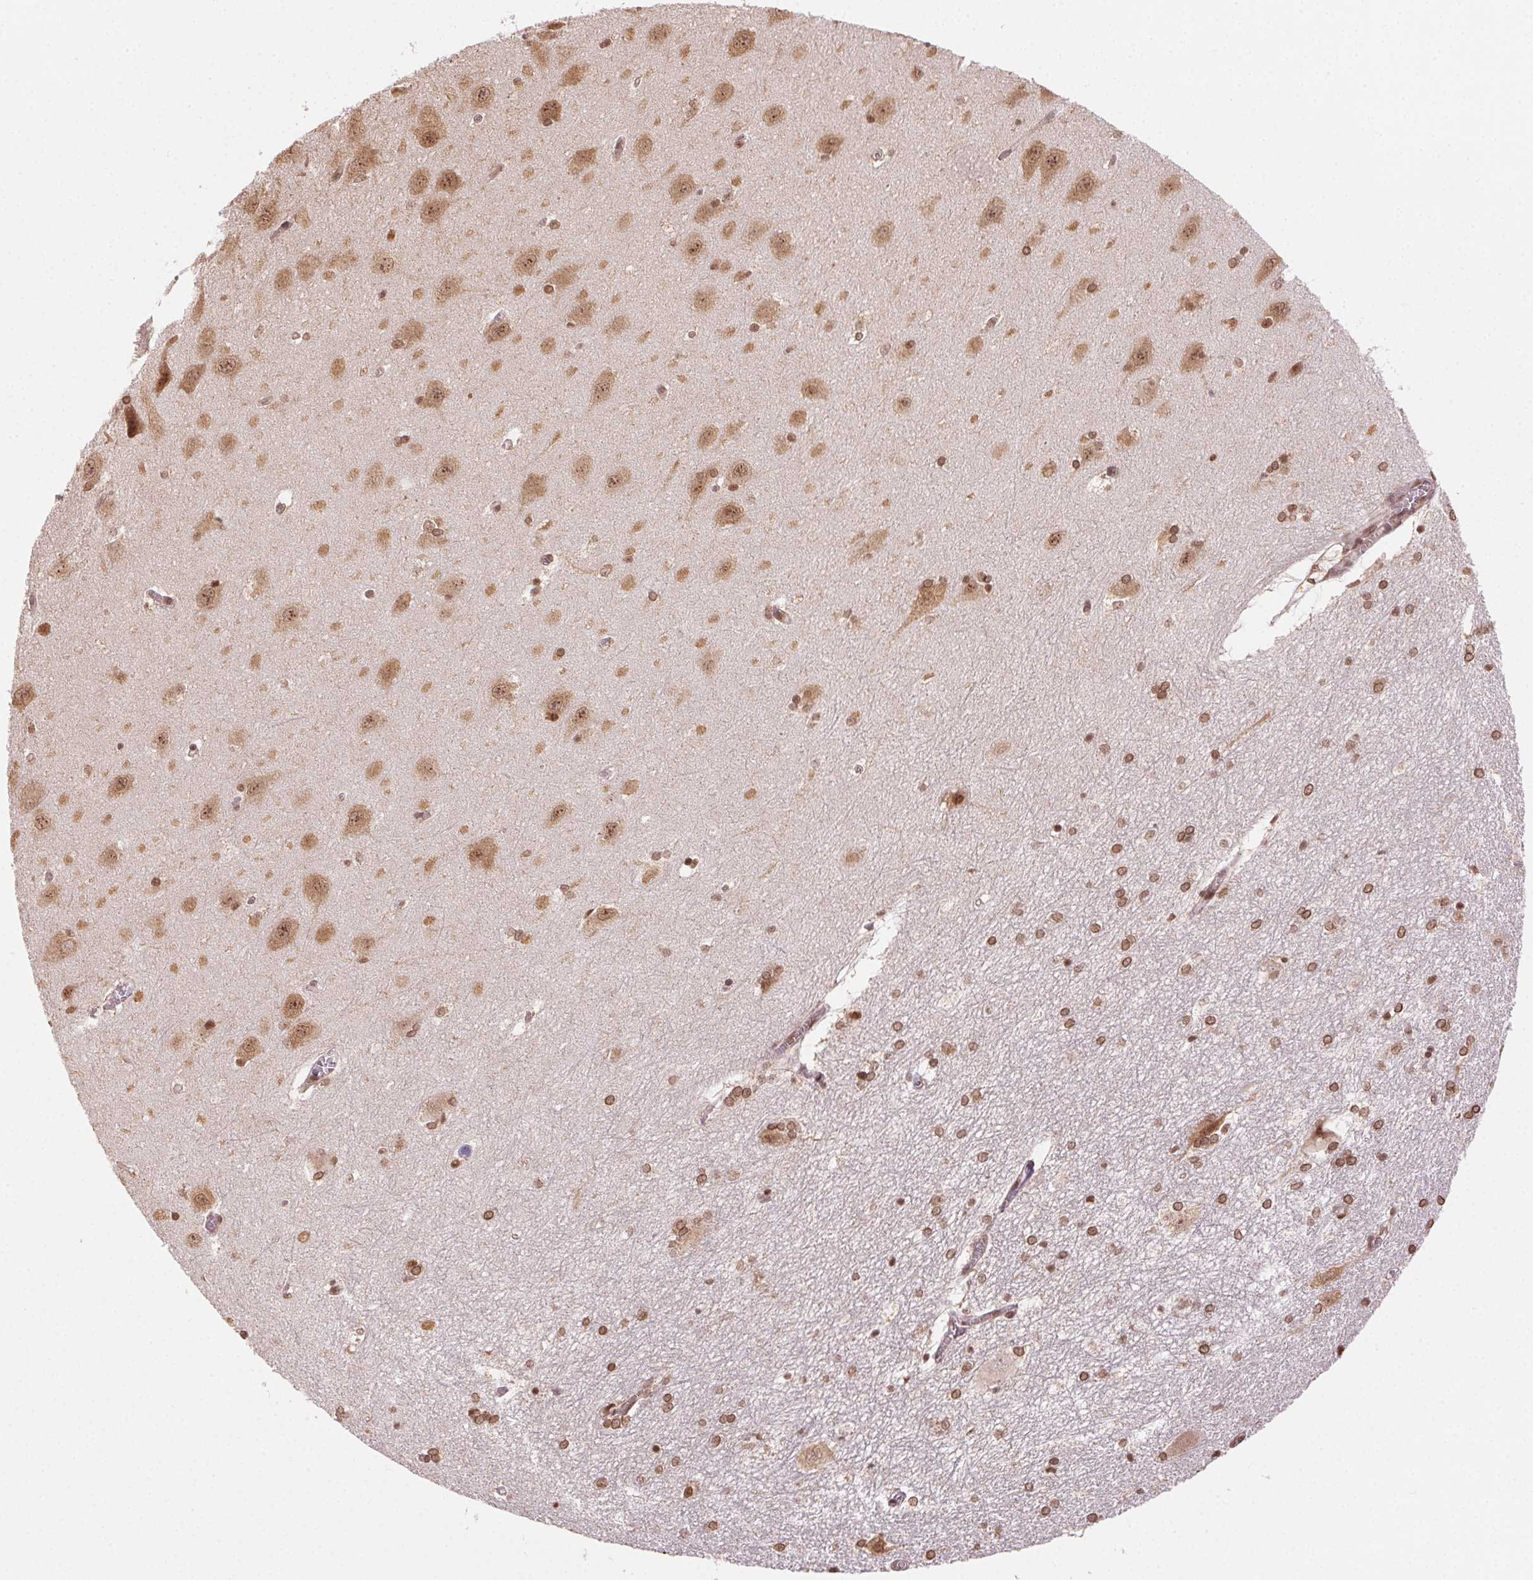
{"staining": {"intensity": "moderate", "quantity": "25%-75%", "location": "nuclear"}, "tissue": "hippocampus", "cell_type": "Glial cells", "image_type": "normal", "snomed": [{"axis": "morphology", "description": "Normal tissue, NOS"}, {"axis": "topography", "description": "Cerebral cortex"}, {"axis": "topography", "description": "Hippocampus"}], "caption": "Brown immunohistochemical staining in benign human hippocampus exhibits moderate nuclear expression in approximately 25%-75% of glial cells.", "gene": "TREML4", "patient": {"sex": "female", "age": 19}}